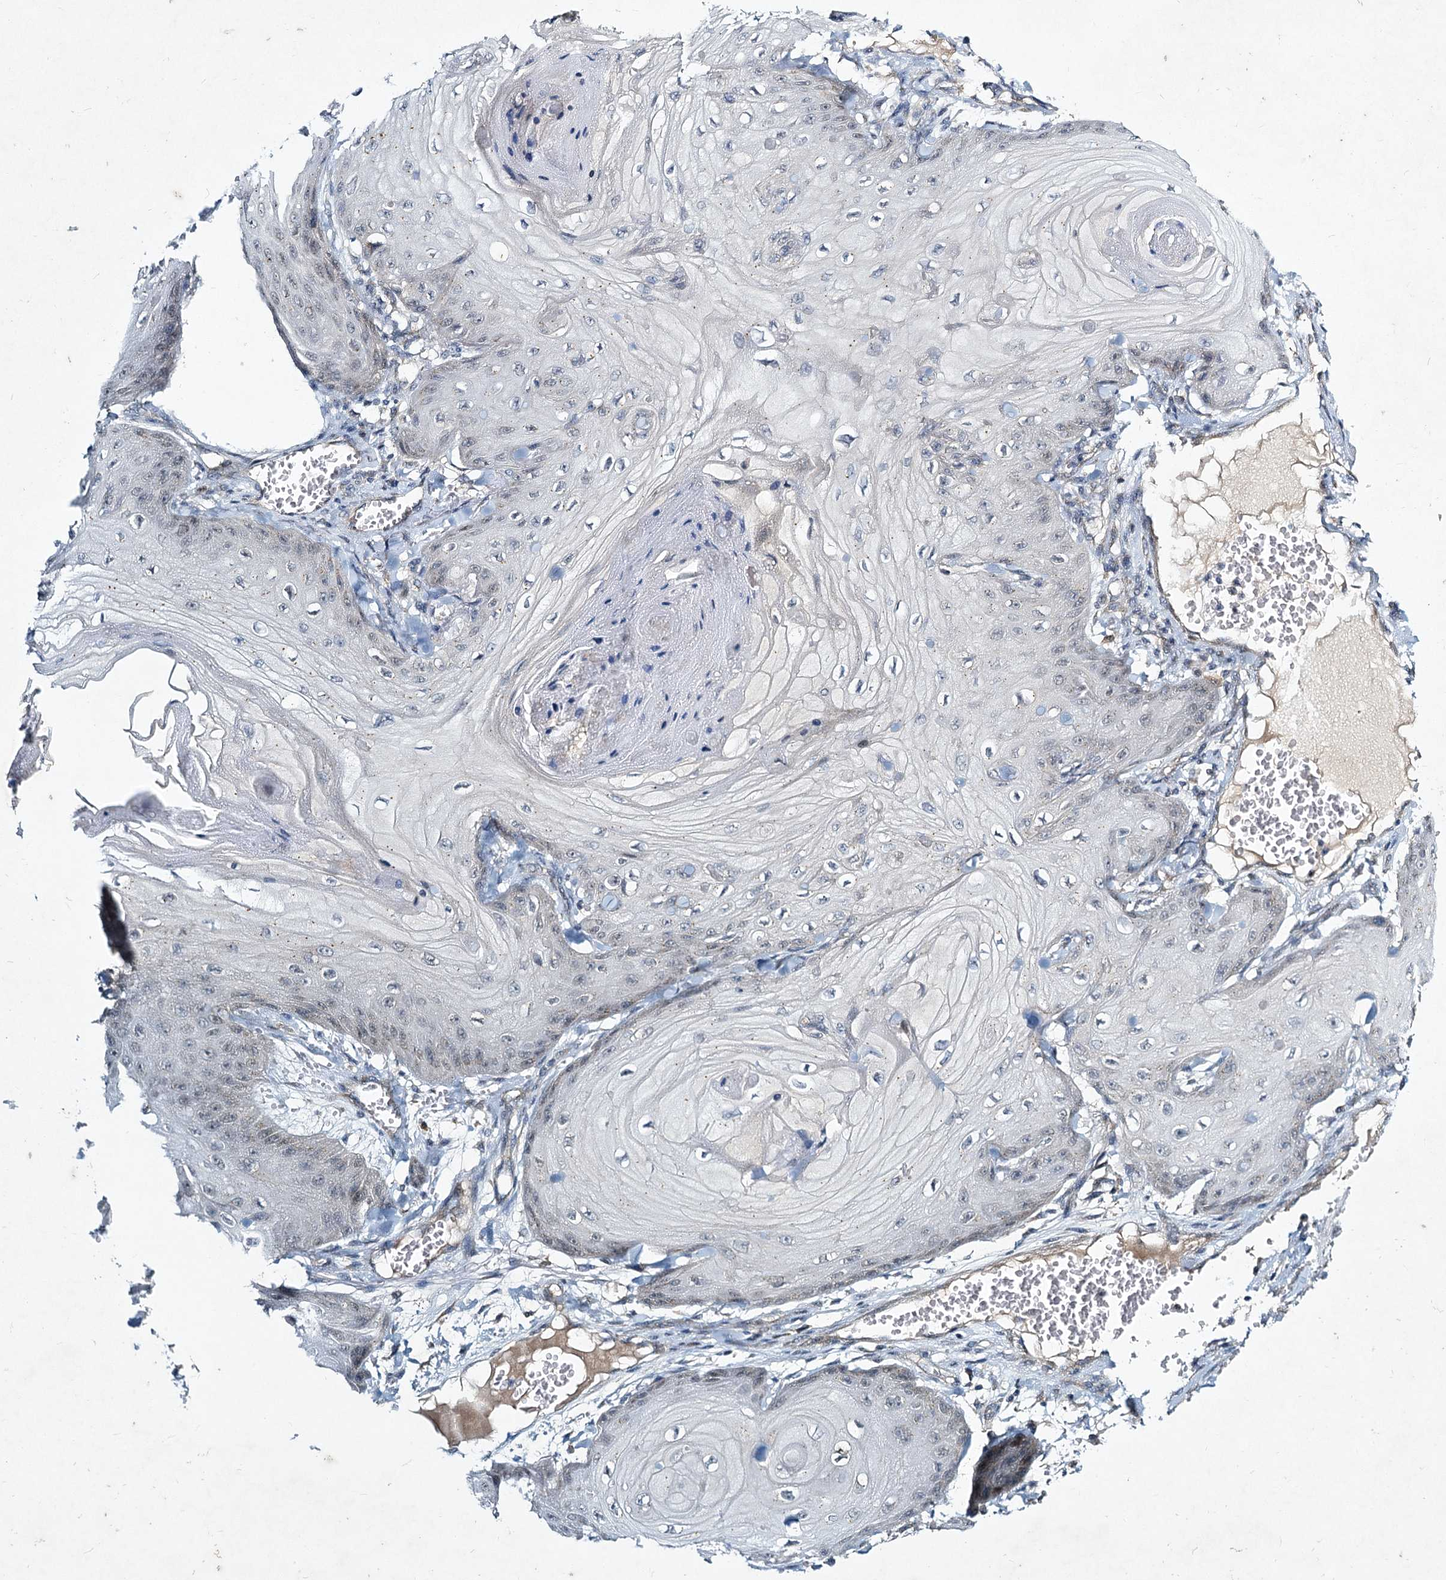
{"staining": {"intensity": "negative", "quantity": "none", "location": "none"}, "tissue": "skin cancer", "cell_type": "Tumor cells", "image_type": "cancer", "snomed": [{"axis": "morphology", "description": "Squamous cell carcinoma, NOS"}, {"axis": "topography", "description": "Skin"}], "caption": "A high-resolution histopathology image shows immunohistochemistry (IHC) staining of skin cancer, which shows no significant positivity in tumor cells.", "gene": "STAP1", "patient": {"sex": "male", "age": 74}}